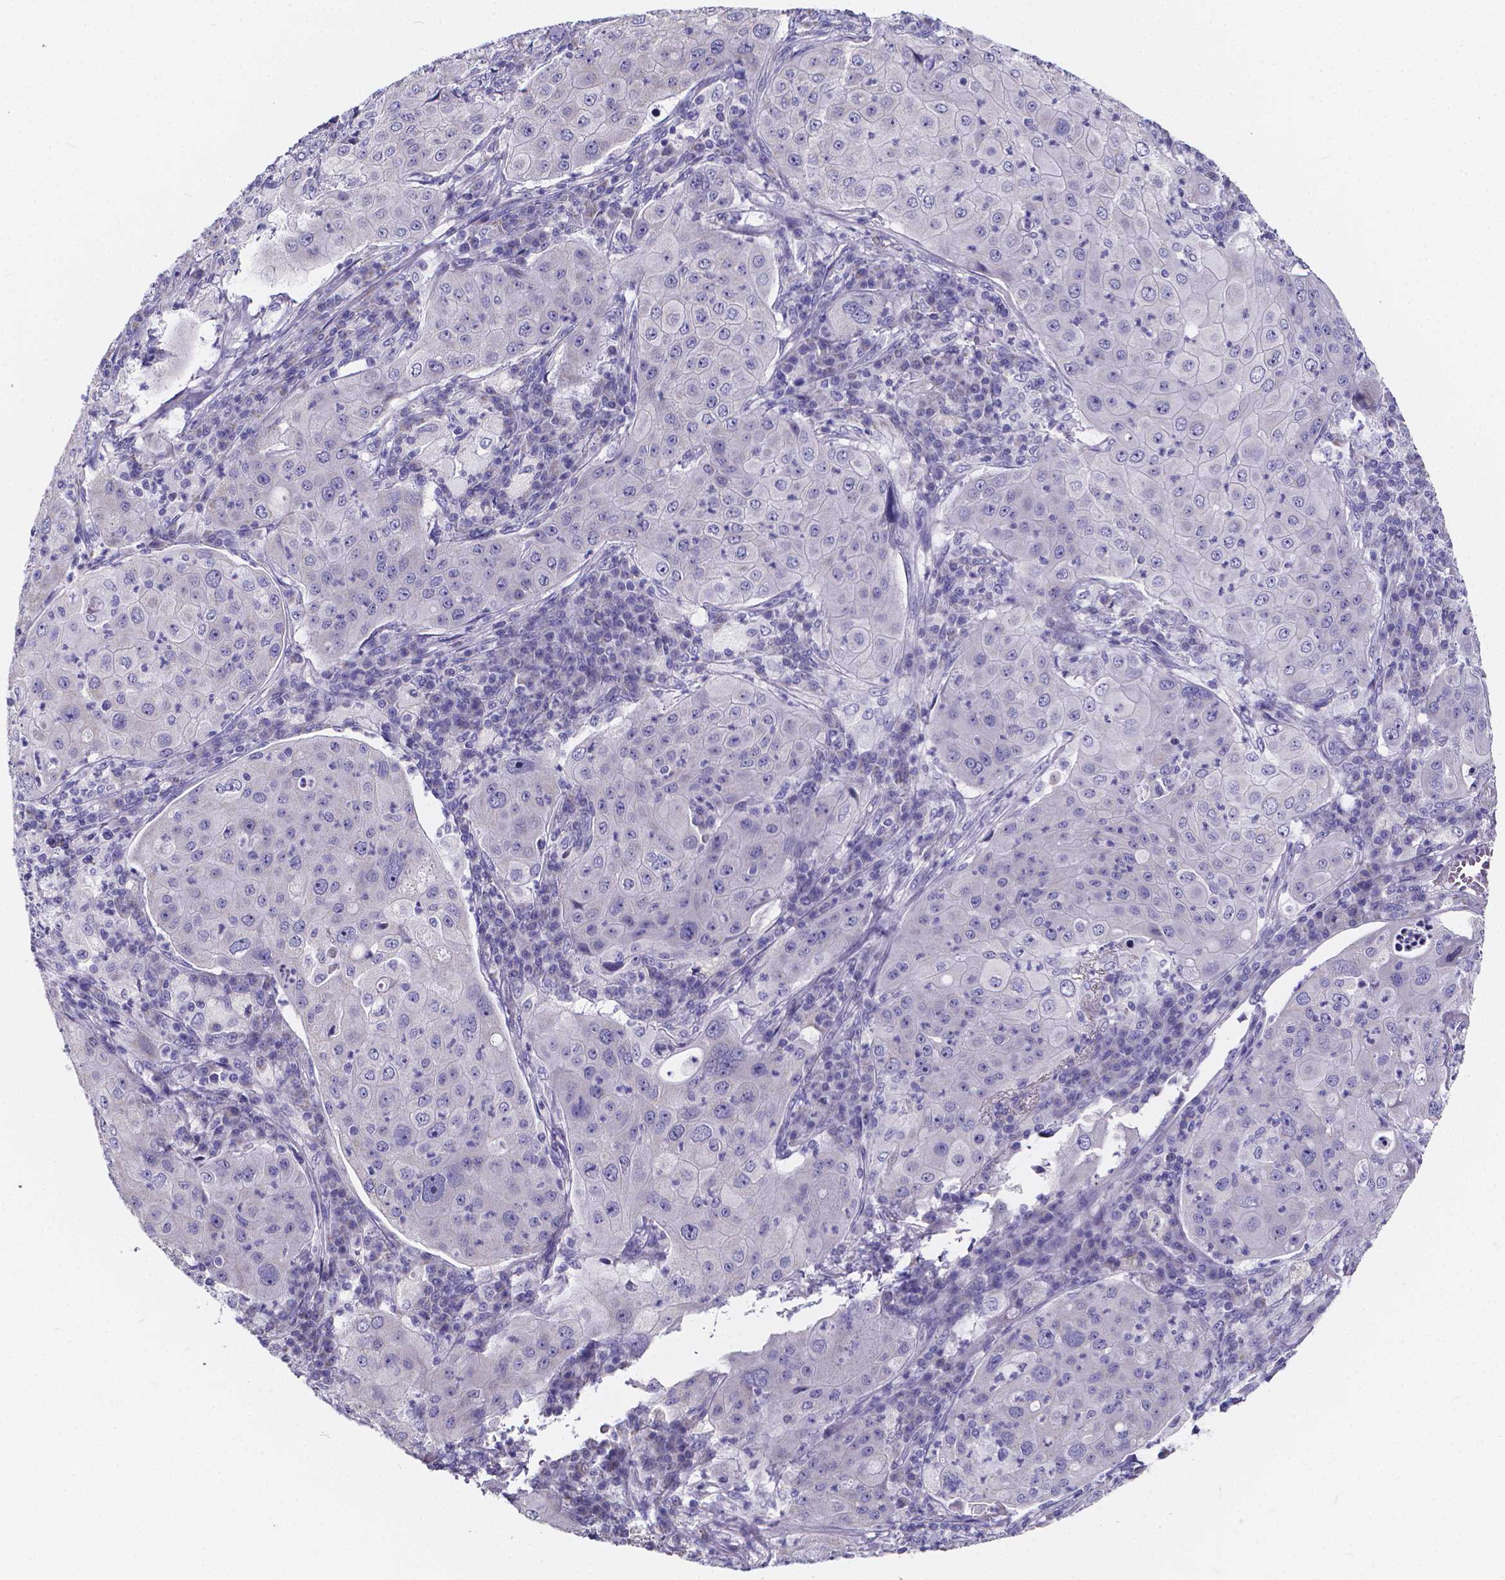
{"staining": {"intensity": "negative", "quantity": "none", "location": "none"}, "tissue": "lung cancer", "cell_type": "Tumor cells", "image_type": "cancer", "snomed": [{"axis": "morphology", "description": "Squamous cell carcinoma, NOS"}, {"axis": "topography", "description": "Lung"}], "caption": "IHC image of neoplastic tissue: squamous cell carcinoma (lung) stained with DAB (3,3'-diaminobenzidine) reveals no significant protein positivity in tumor cells.", "gene": "SPEF2", "patient": {"sex": "female", "age": 59}}